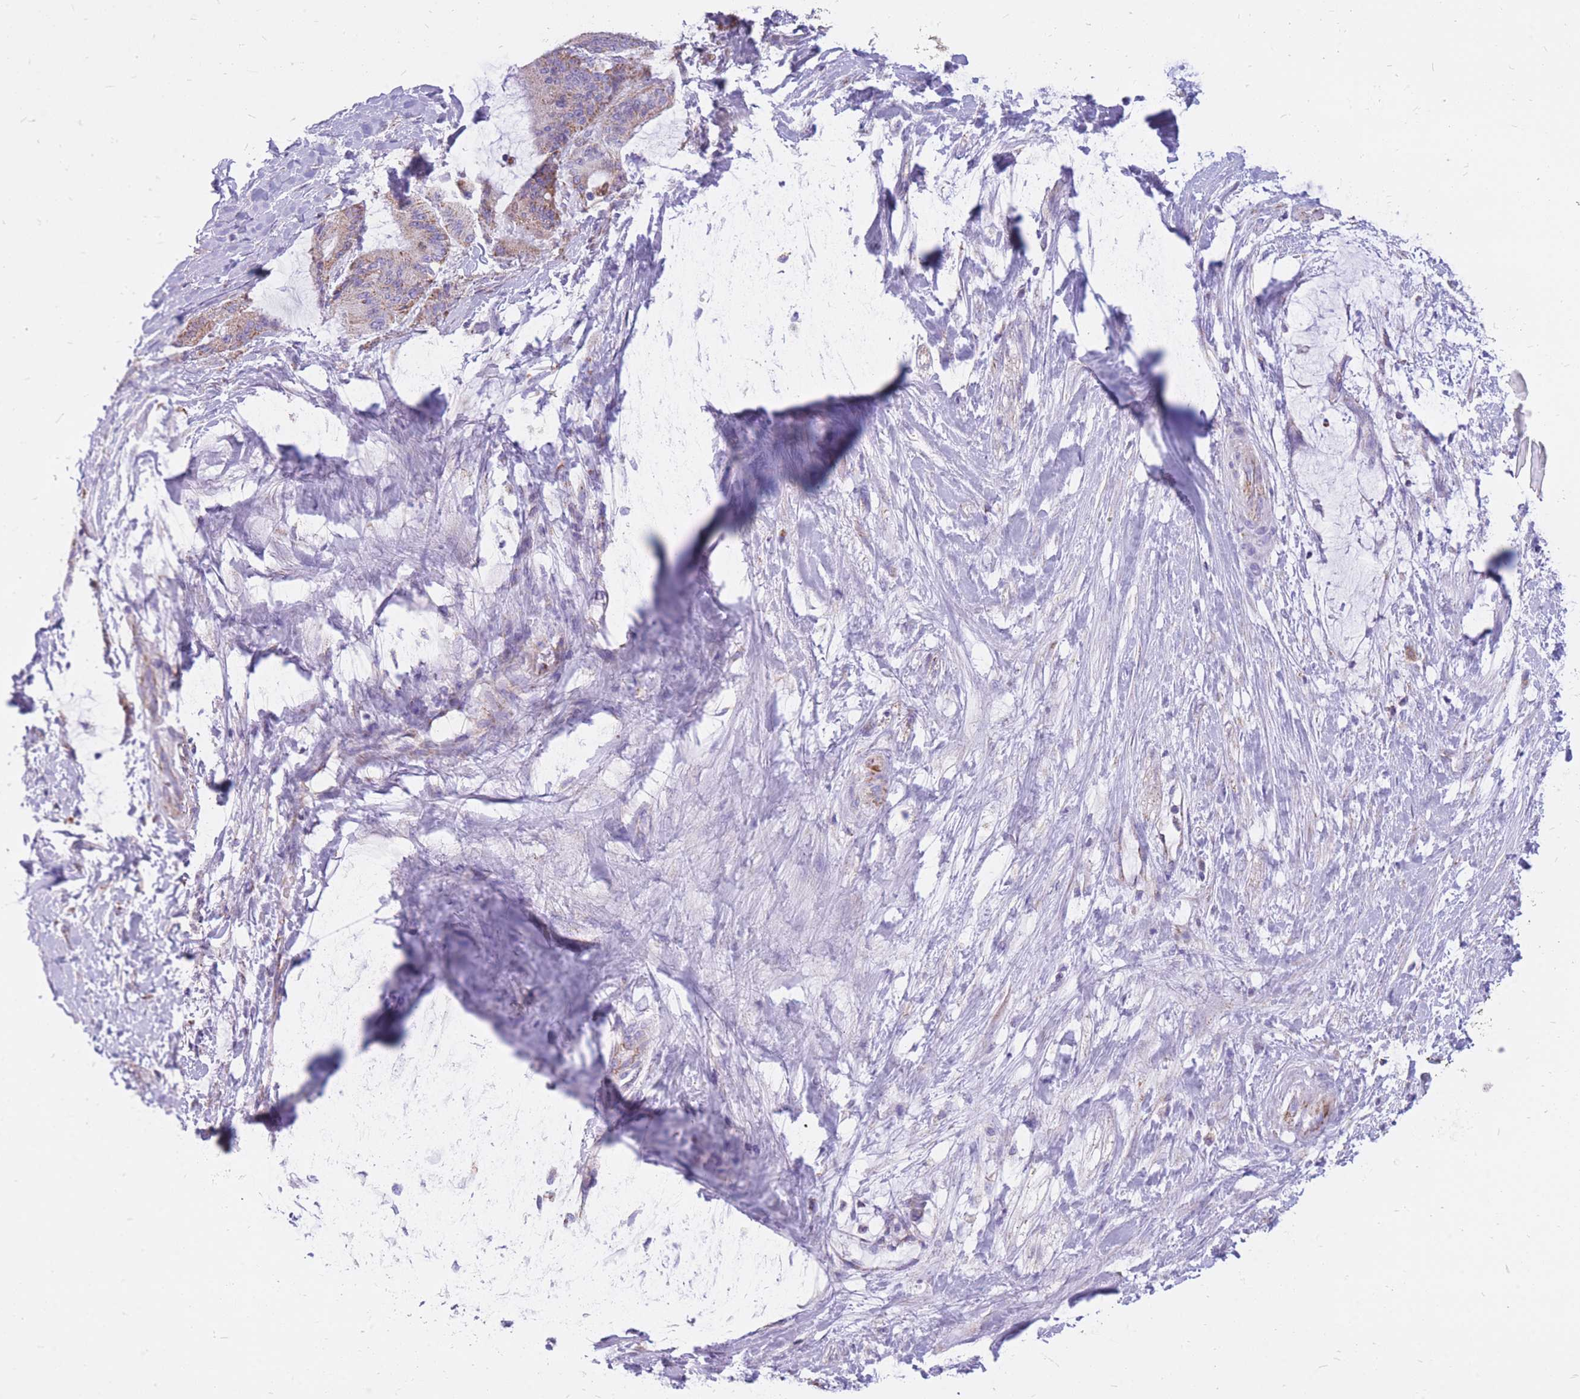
{"staining": {"intensity": "weak", "quantity": "<25%", "location": "cytoplasmic/membranous"}, "tissue": "liver cancer", "cell_type": "Tumor cells", "image_type": "cancer", "snomed": [{"axis": "morphology", "description": "Normal tissue, NOS"}, {"axis": "morphology", "description": "Cholangiocarcinoma"}, {"axis": "topography", "description": "Liver"}, {"axis": "topography", "description": "Peripheral nerve tissue"}], "caption": "Micrograph shows no protein expression in tumor cells of cholangiocarcinoma (liver) tissue.", "gene": "PCSK1", "patient": {"sex": "female", "age": 73}}